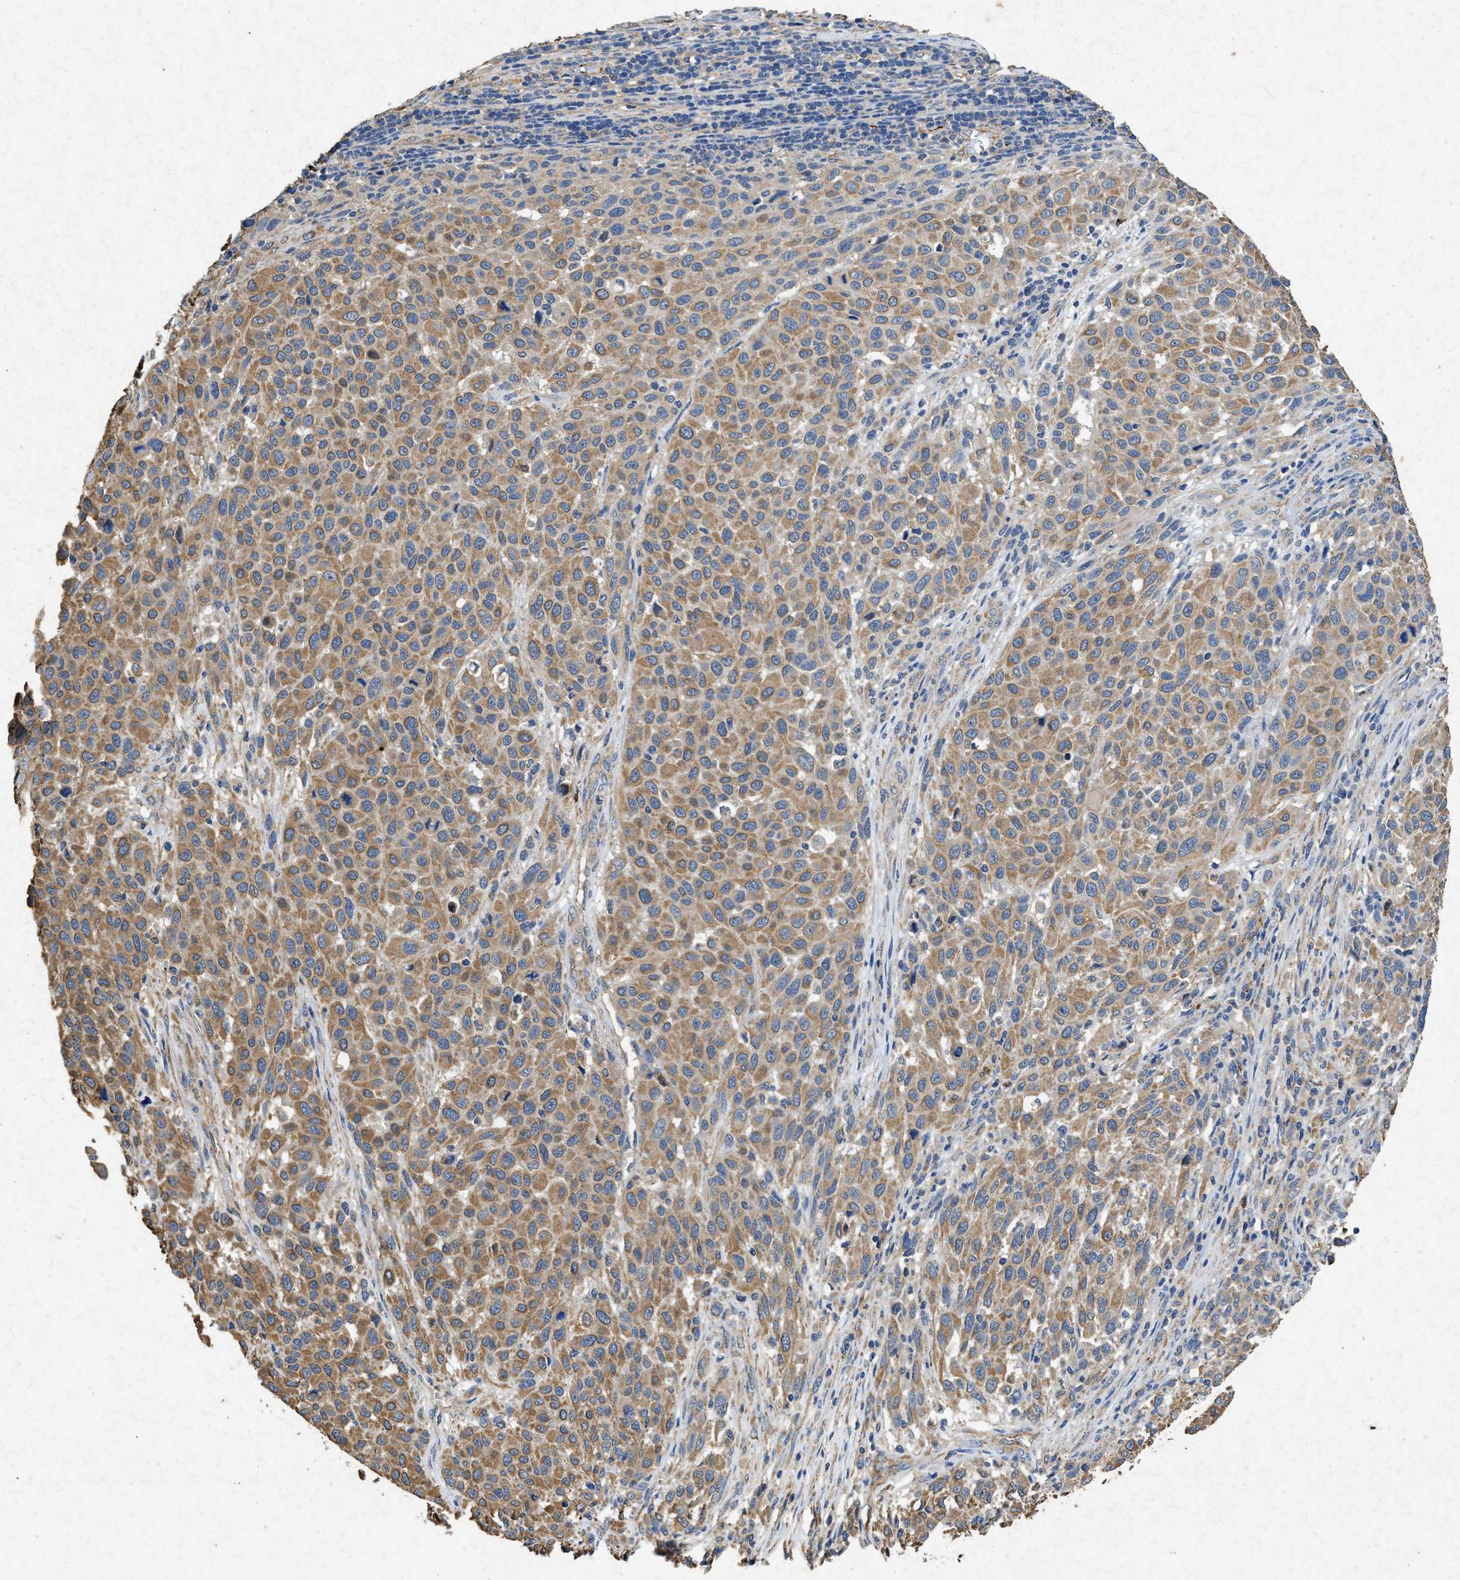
{"staining": {"intensity": "moderate", "quantity": ">75%", "location": "cytoplasmic/membranous"}, "tissue": "melanoma", "cell_type": "Tumor cells", "image_type": "cancer", "snomed": [{"axis": "morphology", "description": "Malignant melanoma, Metastatic site"}, {"axis": "topography", "description": "Lymph node"}], "caption": "Moderate cytoplasmic/membranous protein expression is identified in approximately >75% of tumor cells in melanoma.", "gene": "CDK15", "patient": {"sex": "male", "age": 61}}